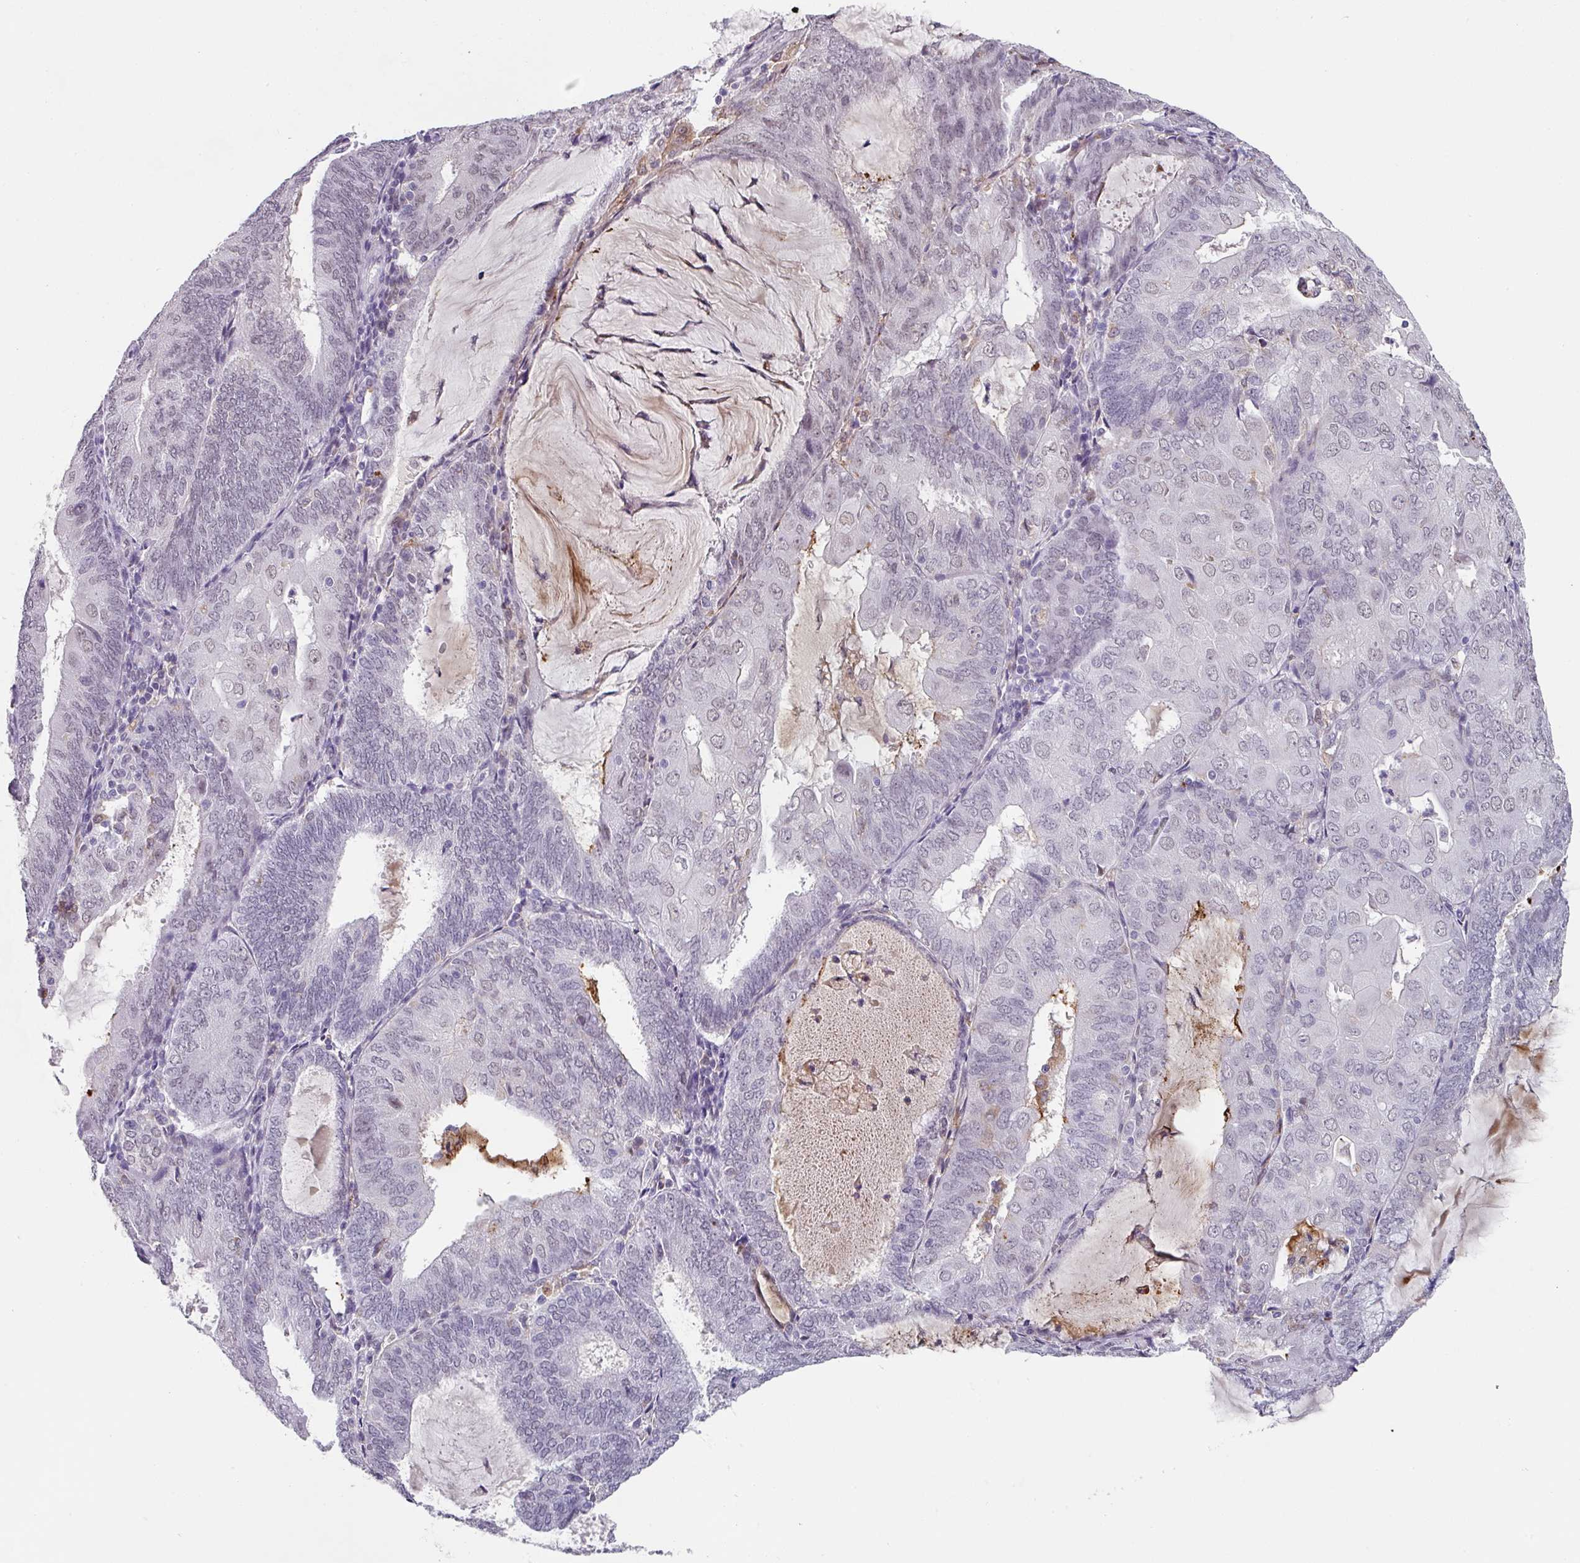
{"staining": {"intensity": "weak", "quantity": "<25%", "location": "nuclear"}, "tissue": "endometrial cancer", "cell_type": "Tumor cells", "image_type": "cancer", "snomed": [{"axis": "morphology", "description": "Adenocarcinoma, NOS"}, {"axis": "topography", "description": "Endometrium"}], "caption": "Image shows no protein positivity in tumor cells of endometrial cancer (adenocarcinoma) tissue.", "gene": "C1QB", "patient": {"sex": "female", "age": 81}}